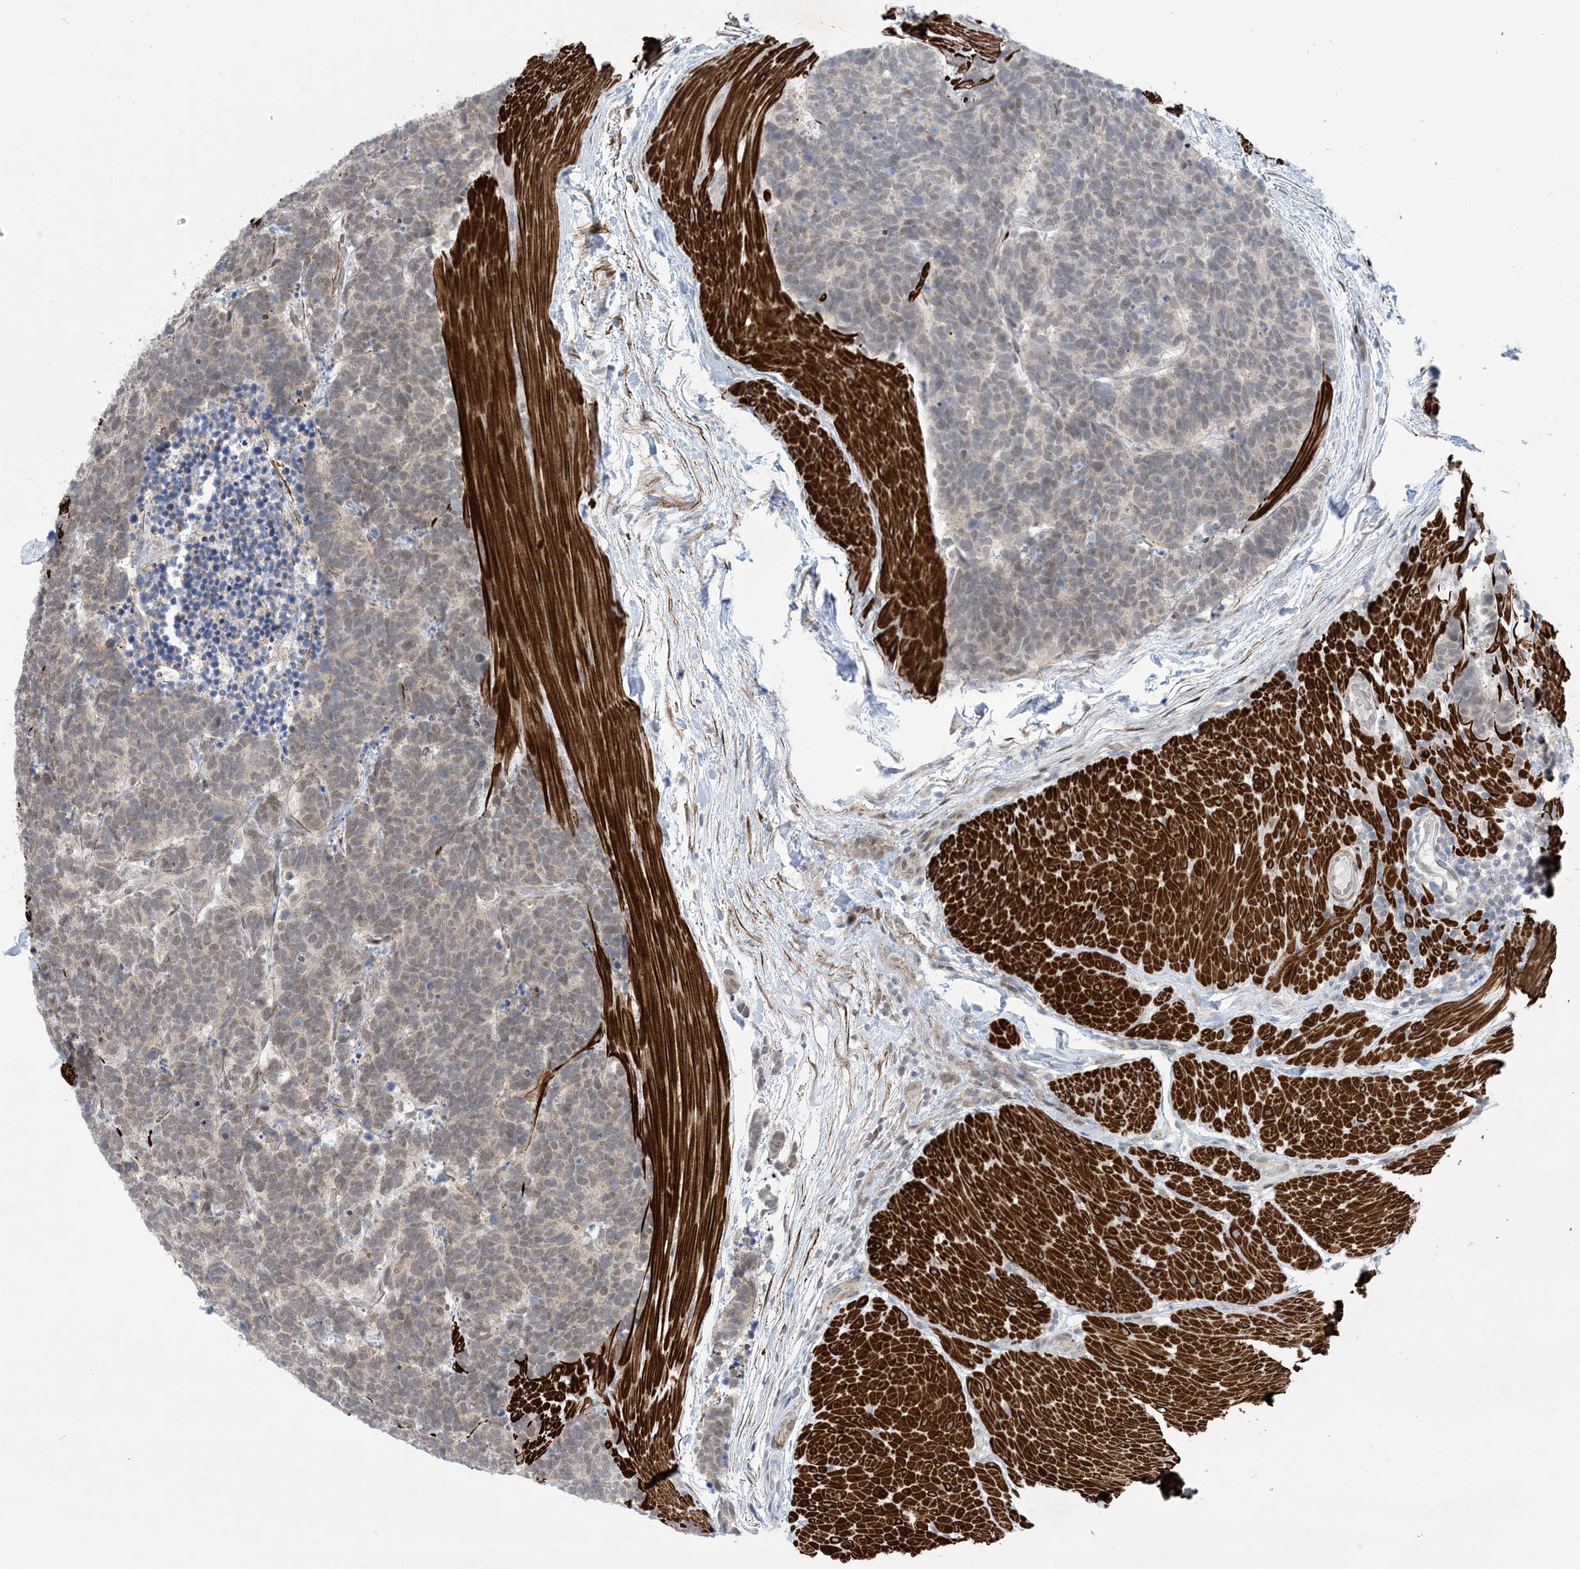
{"staining": {"intensity": "weak", "quantity": "25%-75%", "location": "nuclear"}, "tissue": "carcinoid", "cell_type": "Tumor cells", "image_type": "cancer", "snomed": [{"axis": "morphology", "description": "Carcinoma, NOS"}, {"axis": "morphology", "description": "Carcinoid, malignant, NOS"}, {"axis": "topography", "description": "Urinary bladder"}], "caption": "IHC histopathology image of neoplastic tissue: carcinoid stained using immunohistochemistry reveals low levels of weak protein expression localized specifically in the nuclear of tumor cells, appearing as a nuclear brown color.", "gene": "ZNF8", "patient": {"sex": "male", "age": 57}}